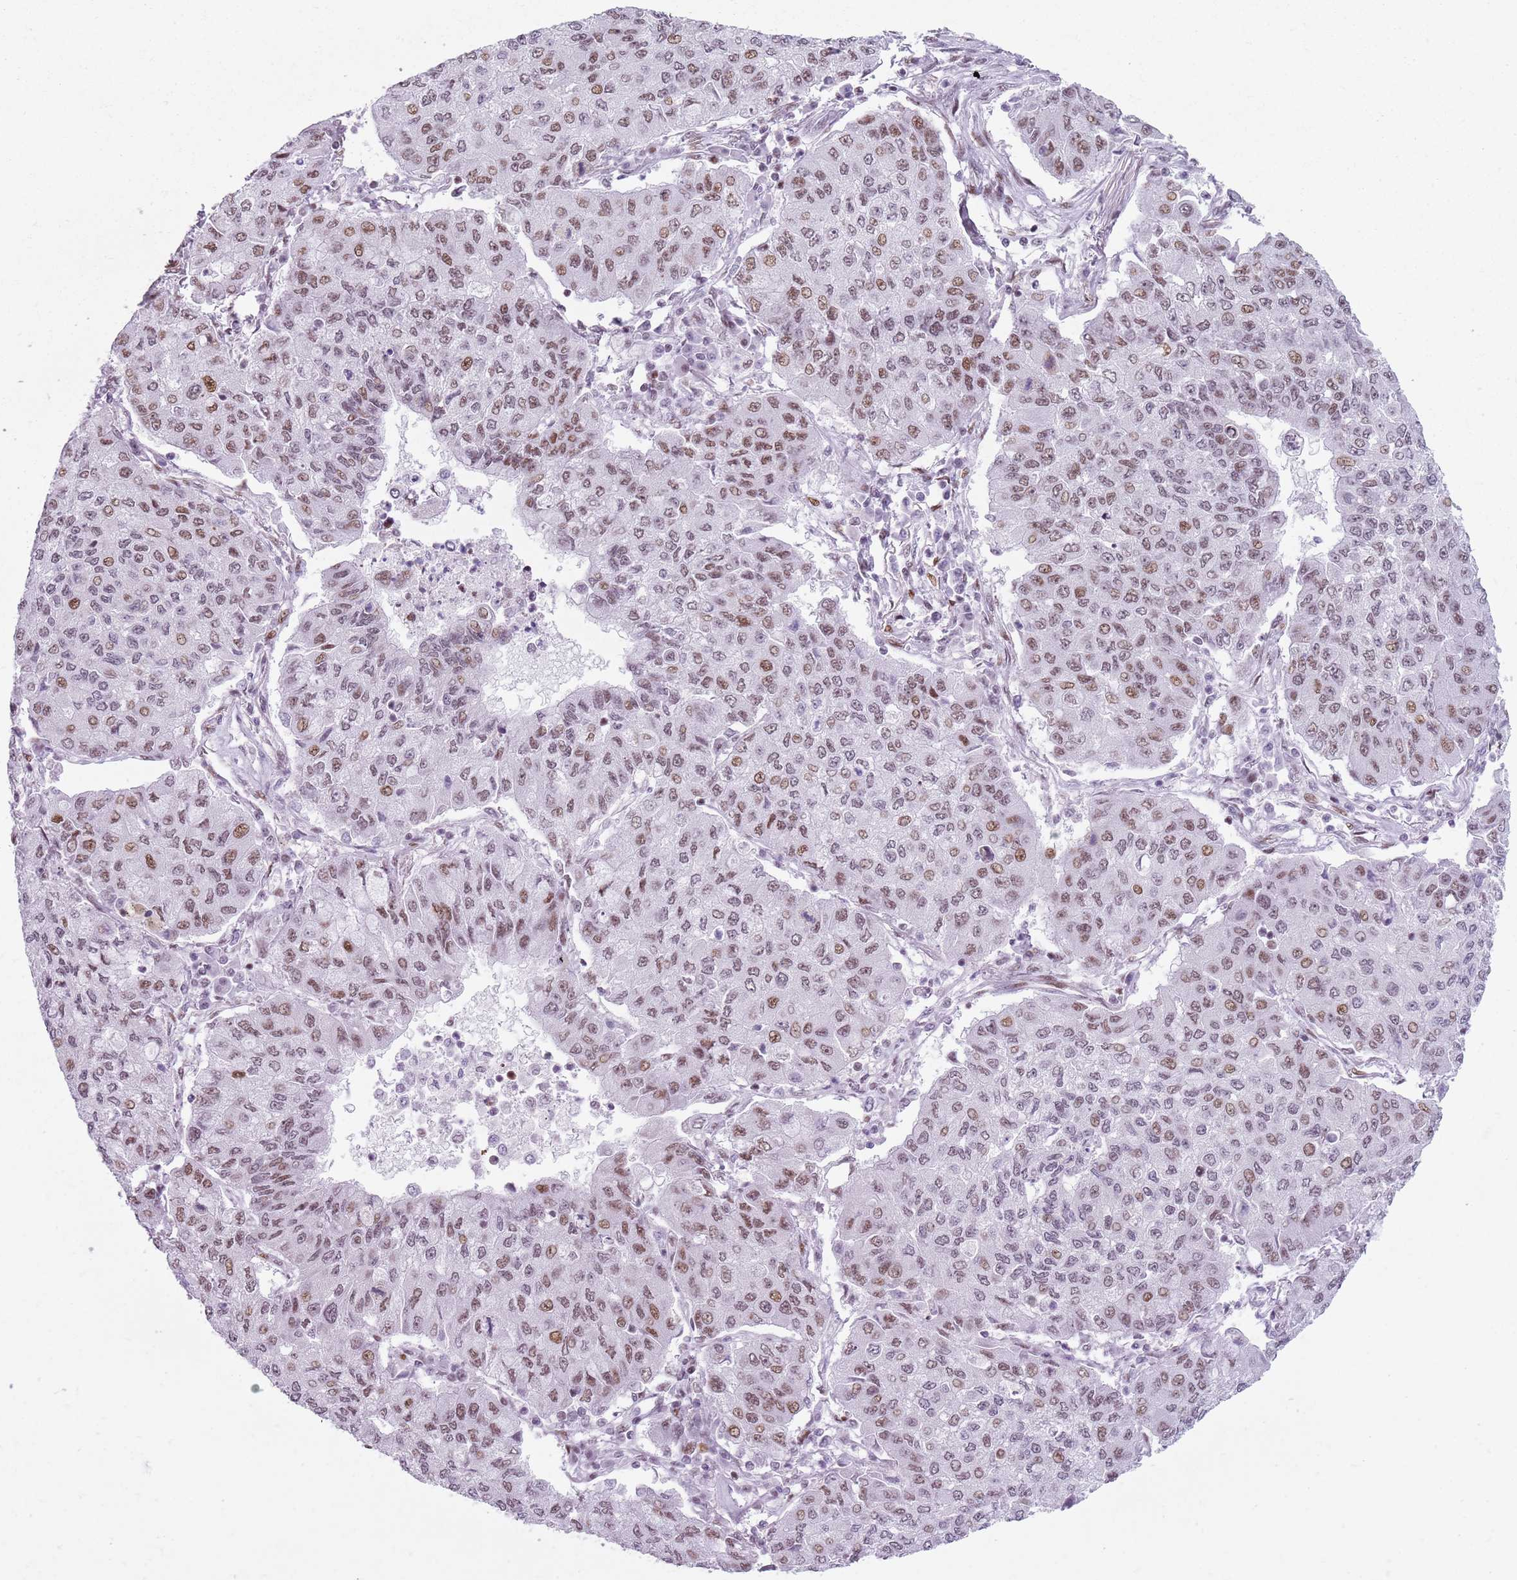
{"staining": {"intensity": "moderate", "quantity": "25%-75%", "location": "nuclear"}, "tissue": "lung cancer", "cell_type": "Tumor cells", "image_type": "cancer", "snomed": [{"axis": "morphology", "description": "Squamous cell carcinoma, NOS"}, {"axis": "topography", "description": "Lung"}], "caption": "Tumor cells demonstrate moderate nuclear staining in approximately 25%-75% of cells in lung squamous cell carcinoma.", "gene": "FAM104B", "patient": {"sex": "male", "age": 74}}